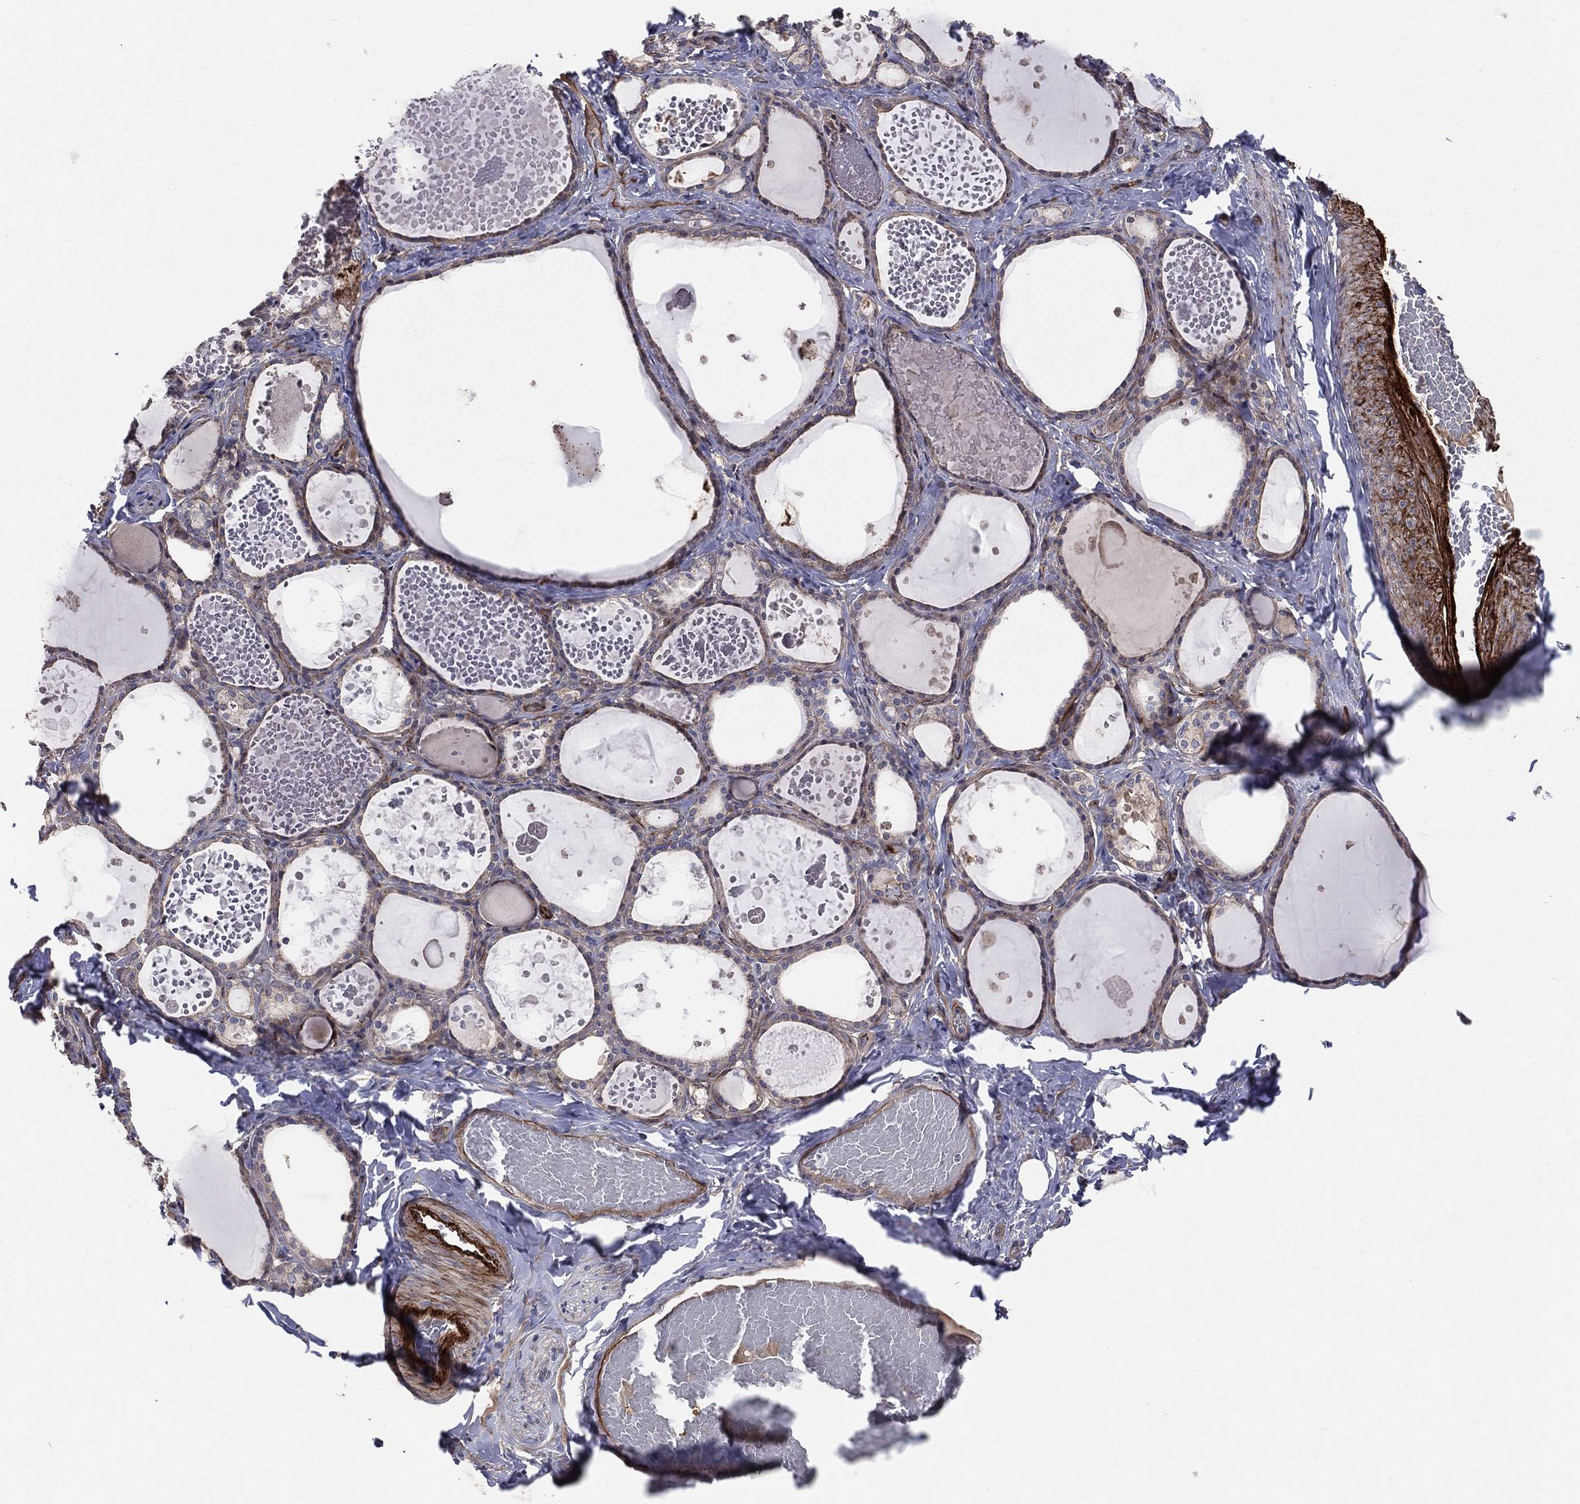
{"staining": {"intensity": "negative", "quantity": "none", "location": "none"}, "tissue": "thyroid gland", "cell_type": "Glandular cells", "image_type": "normal", "snomed": [{"axis": "morphology", "description": "Normal tissue, NOS"}, {"axis": "topography", "description": "Thyroid gland"}], "caption": "Immunohistochemistry (IHC) image of benign thyroid gland stained for a protein (brown), which exhibits no staining in glandular cells.", "gene": "ENTPD1", "patient": {"sex": "female", "age": 56}}